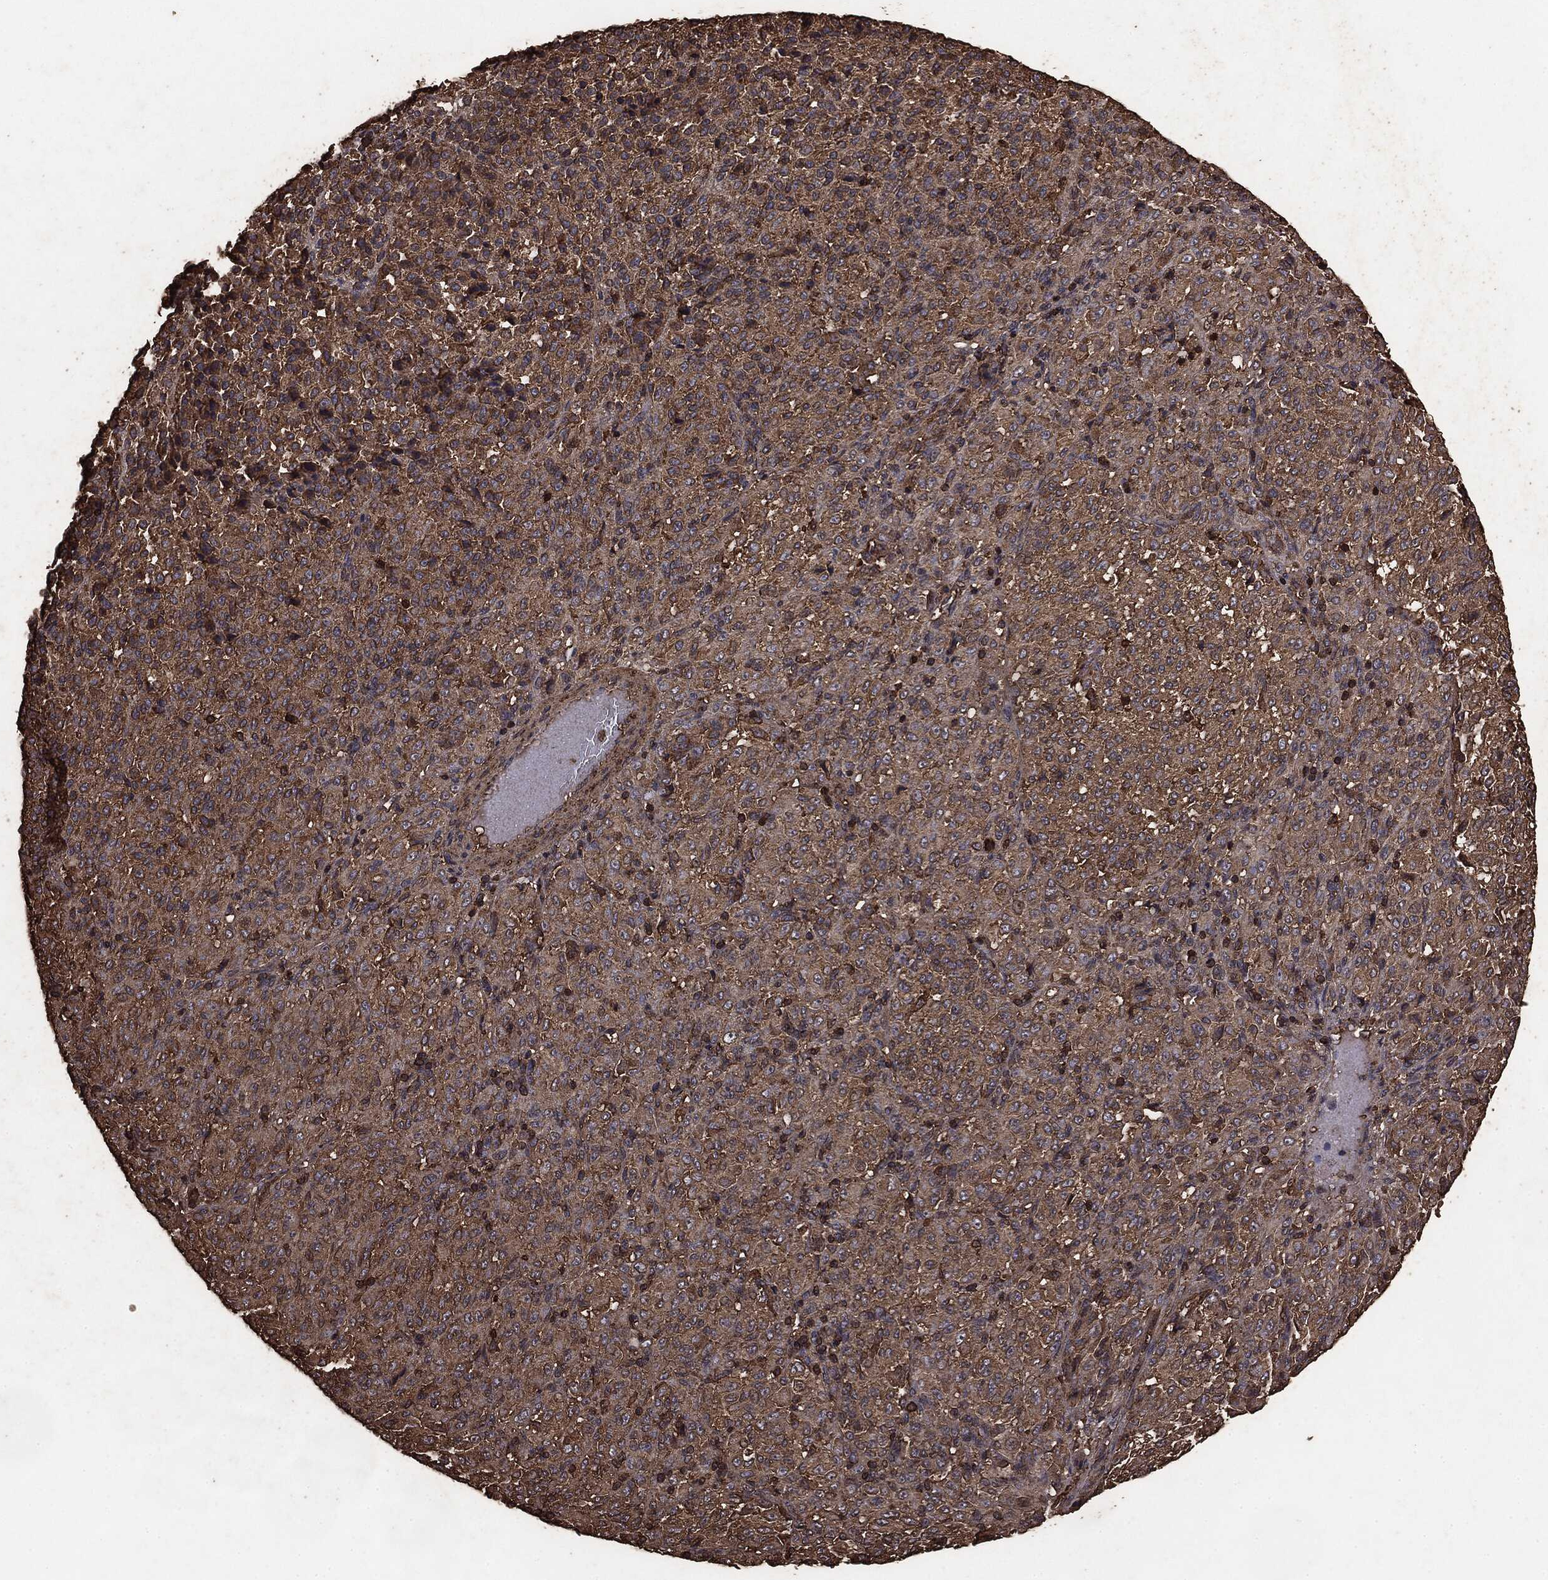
{"staining": {"intensity": "moderate", "quantity": ">75%", "location": "cytoplasmic/membranous"}, "tissue": "melanoma", "cell_type": "Tumor cells", "image_type": "cancer", "snomed": [{"axis": "morphology", "description": "Malignant melanoma, Metastatic site"}, {"axis": "topography", "description": "Brain"}], "caption": "Melanoma stained with DAB immunohistochemistry demonstrates medium levels of moderate cytoplasmic/membranous staining in about >75% of tumor cells. (Brightfield microscopy of DAB IHC at high magnification).", "gene": "MTOR", "patient": {"sex": "female", "age": 56}}